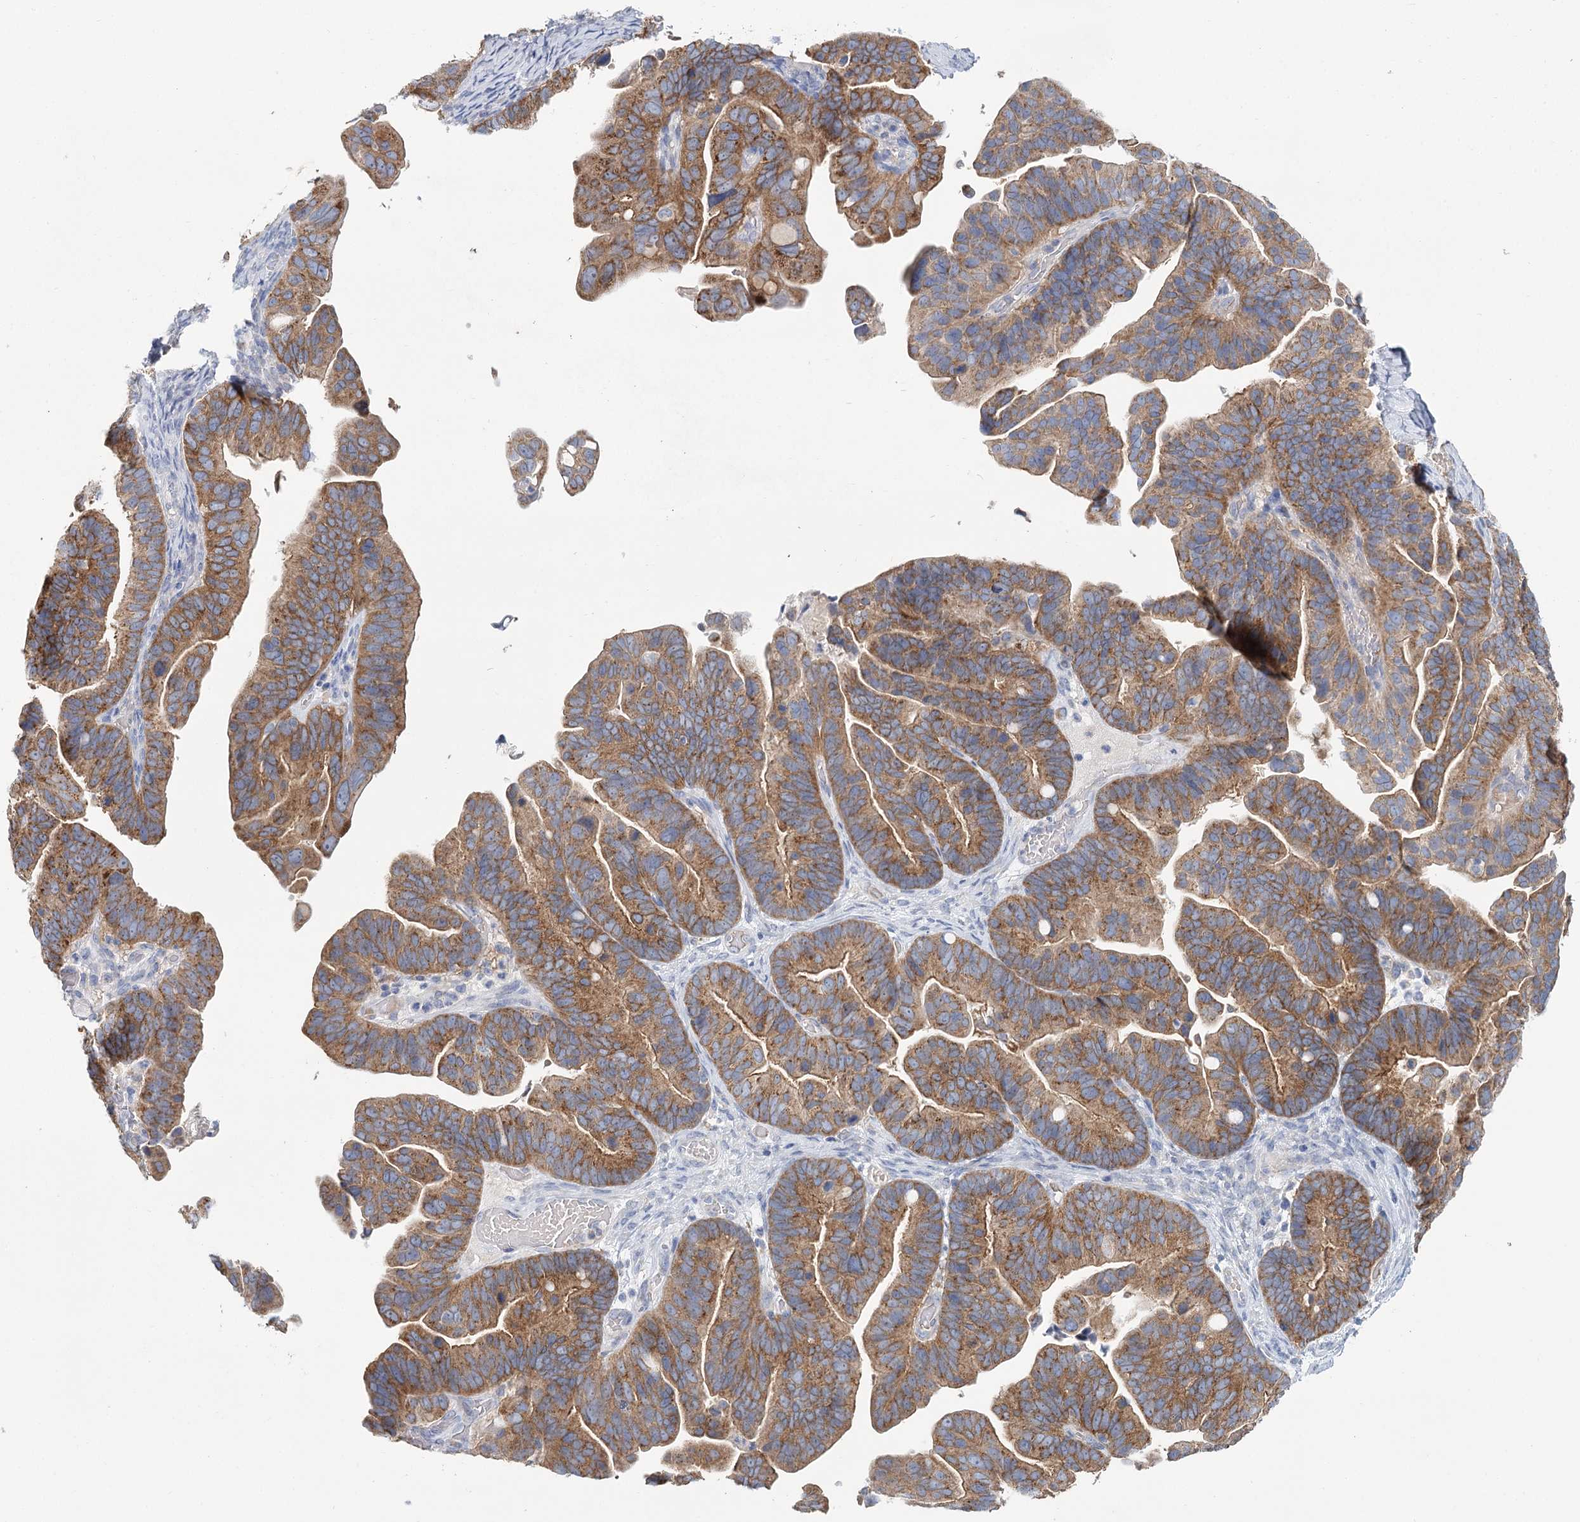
{"staining": {"intensity": "moderate", "quantity": ">75%", "location": "cytoplasmic/membranous"}, "tissue": "ovarian cancer", "cell_type": "Tumor cells", "image_type": "cancer", "snomed": [{"axis": "morphology", "description": "Cystadenocarcinoma, serous, NOS"}, {"axis": "topography", "description": "Ovary"}], "caption": "IHC of human ovarian cancer demonstrates medium levels of moderate cytoplasmic/membranous positivity in approximately >75% of tumor cells.", "gene": "ARHGAP44", "patient": {"sex": "female", "age": 56}}